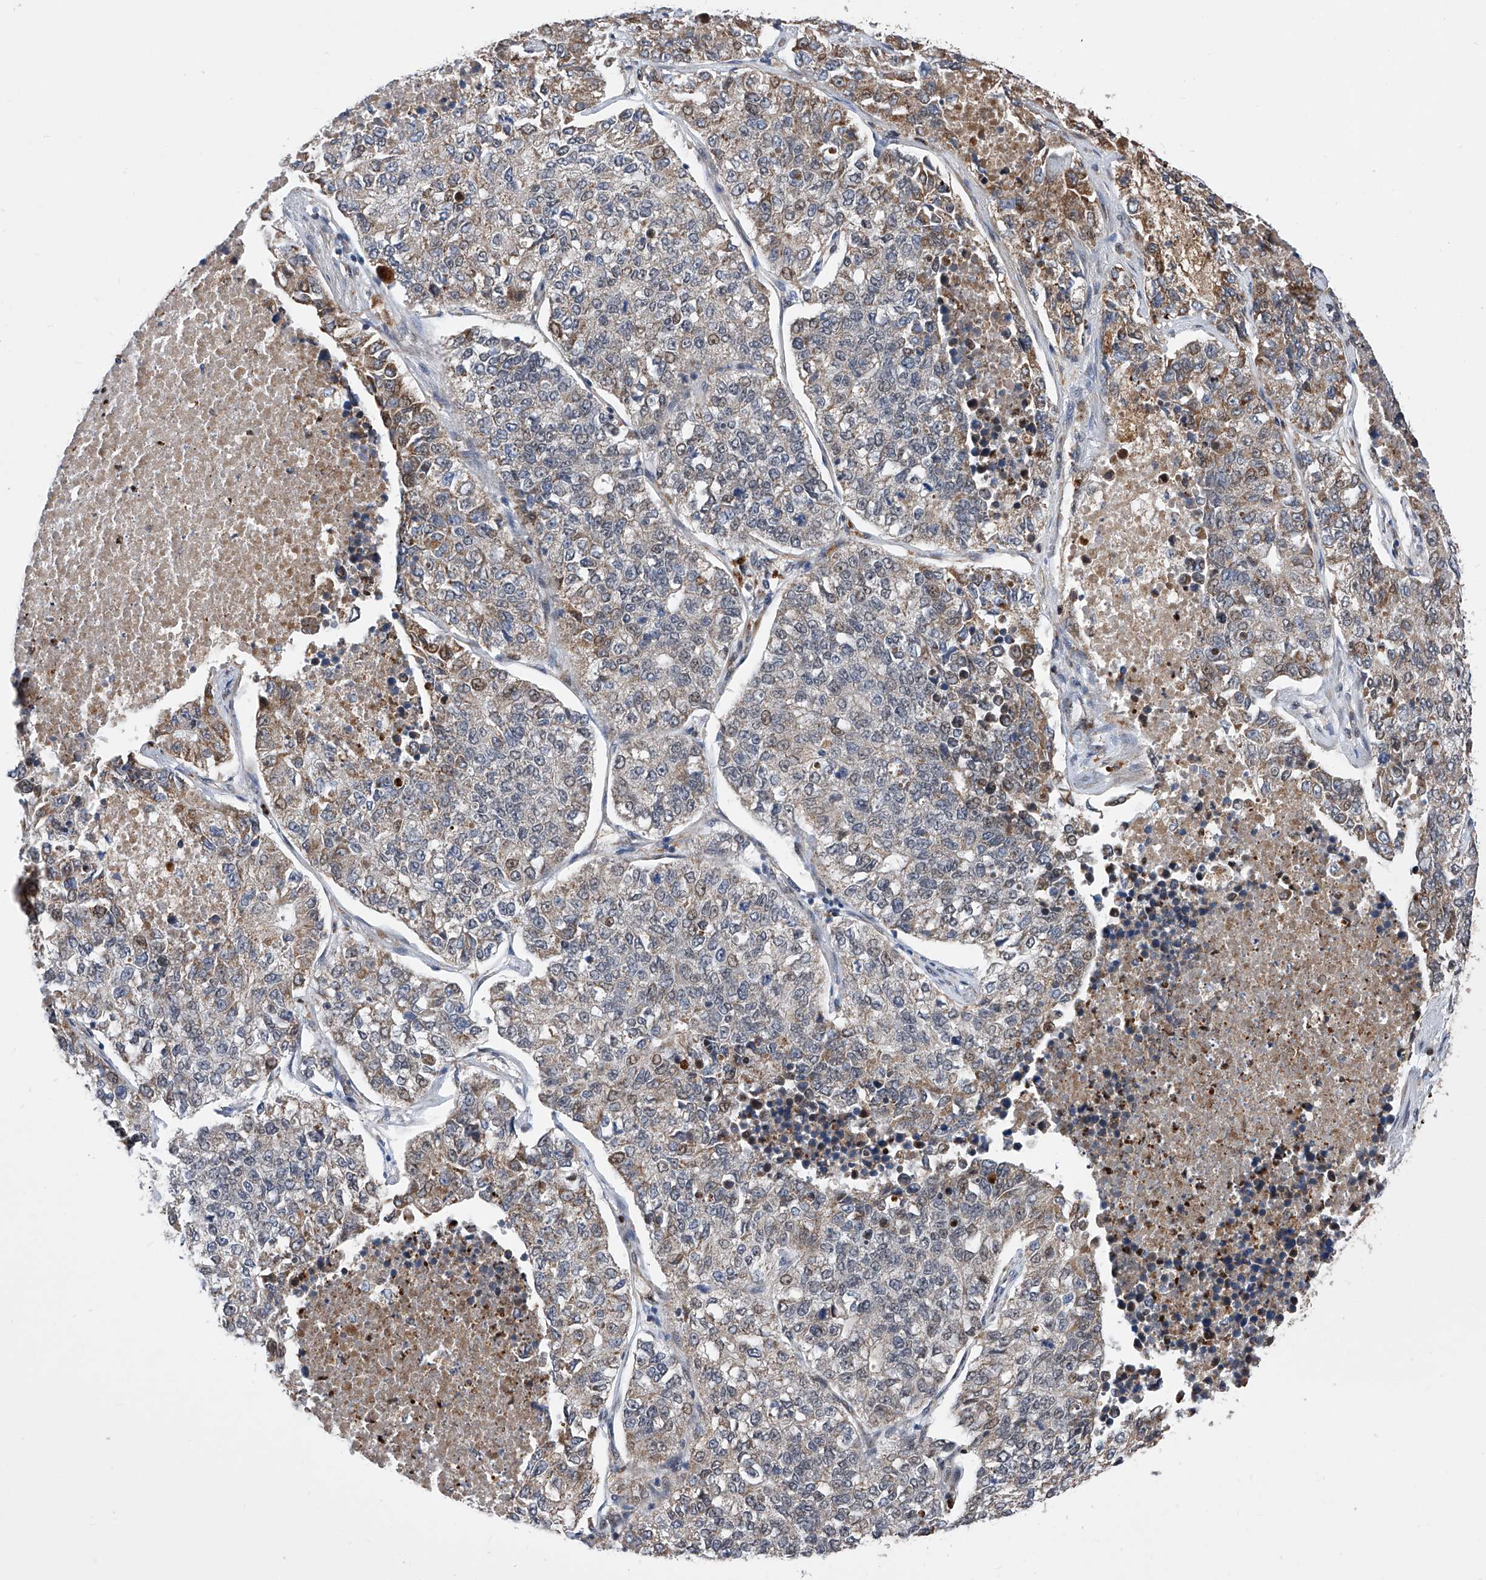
{"staining": {"intensity": "moderate", "quantity": "<25%", "location": "cytoplasmic/membranous"}, "tissue": "lung cancer", "cell_type": "Tumor cells", "image_type": "cancer", "snomed": [{"axis": "morphology", "description": "Adenocarcinoma, NOS"}, {"axis": "topography", "description": "Lung"}], "caption": "Protein staining of lung adenocarcinoma tissue demonstrates moderate cytoplasmic/membranous positivity in approximately <25% of tumor cells. Ihc stains the protein of interest in brown and the nuclei are stained blue.", "gene": "FARP2", "patient": {"sex": "male", "age": 49}}